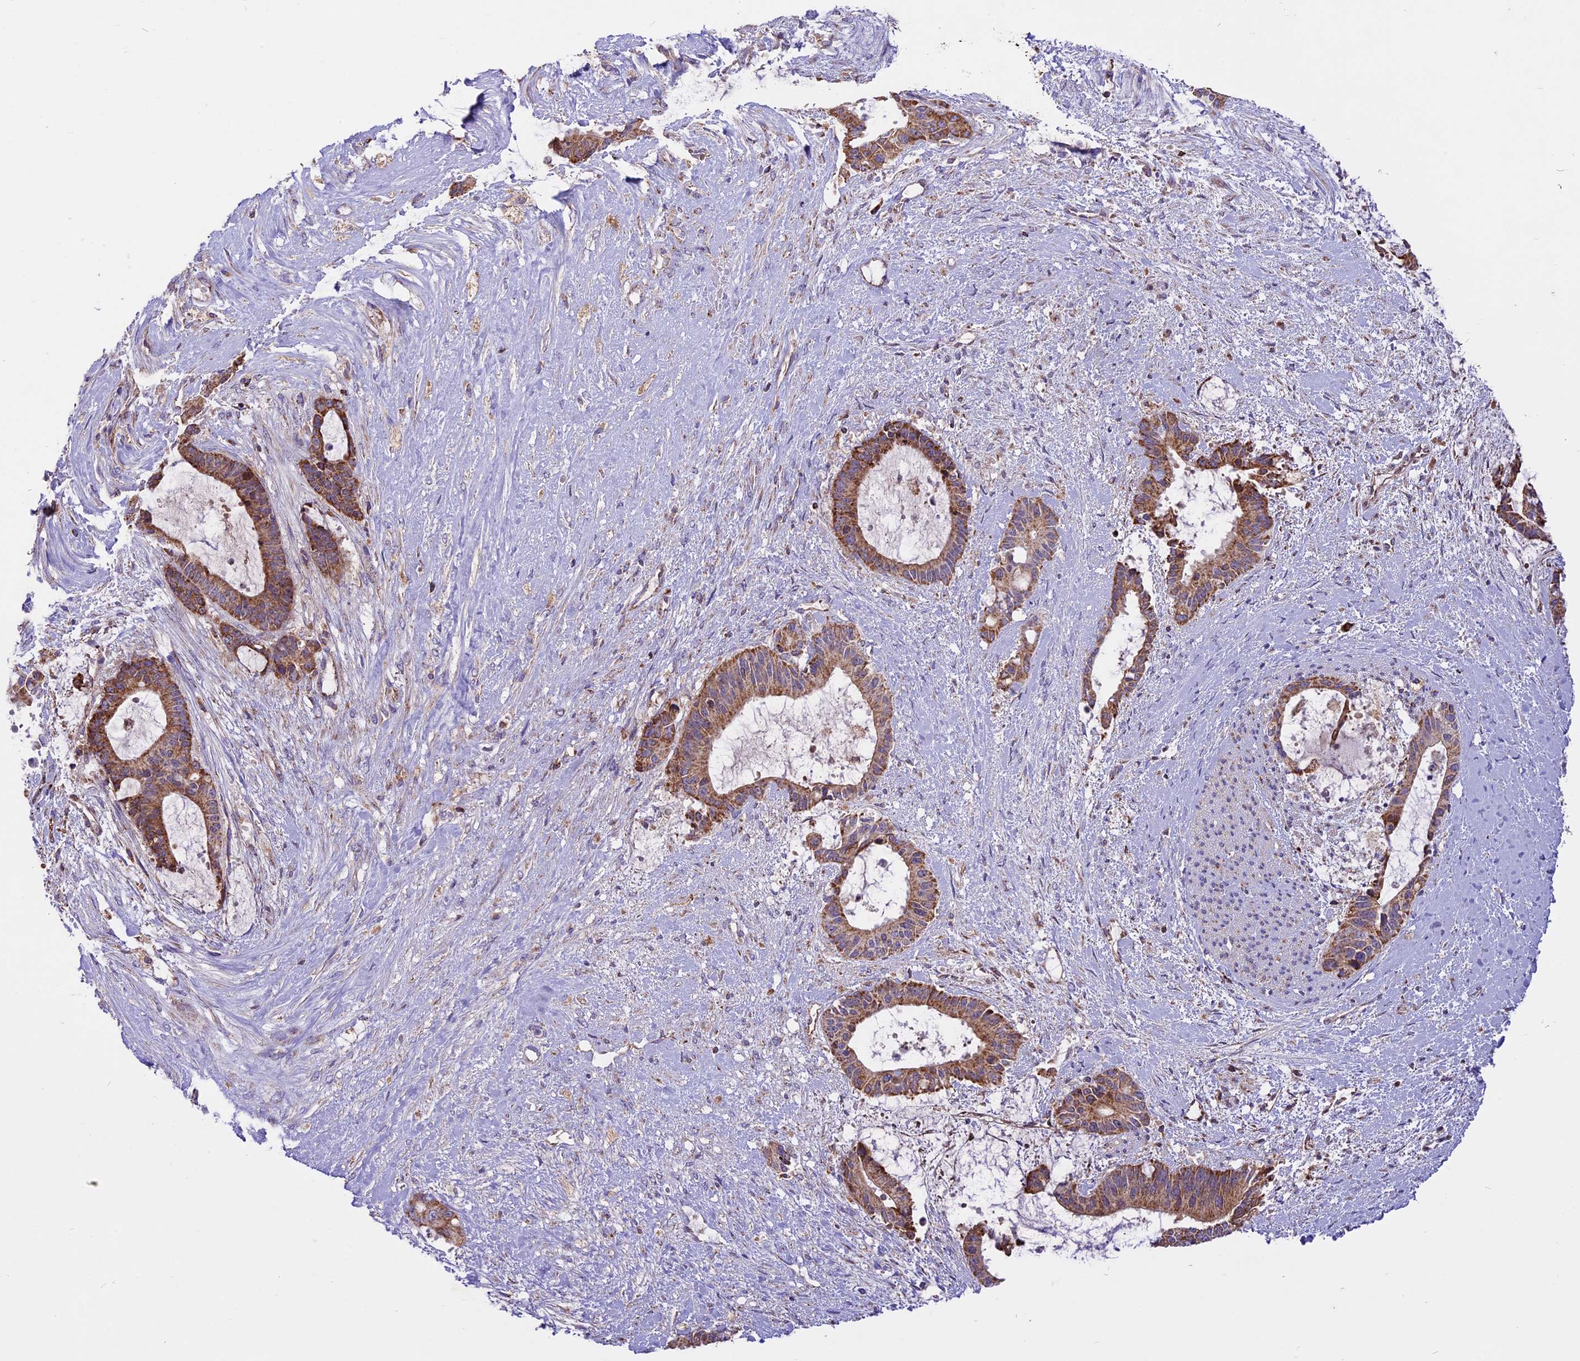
{"staining": {"intensity": "moderate", "quantity": ">75%", "location": "cytoplasmic/membranous"}, "tissue": "liver cancer", "cell_type": "Tumor cells", "image_type": "cancer", "snomed": [{"axis": "morphology", "description": "Normal tissue, NOS"}, {"axis": "morphology", "description": "Cholangiocarcinoma"}, {"axis": "topography", "description": "Liver"}, {"axis": "topography", "description": "Peripheral nerve tissue"}], "caption": "Liver cholangiocarcinoma tissue reveals moderate cytoplasmic/membranous staining in approximately >75% of tumor cells, visualized by immunohistochemistry.", "gene": "COX17", "patient": {"sex": "female", "age": 73}}